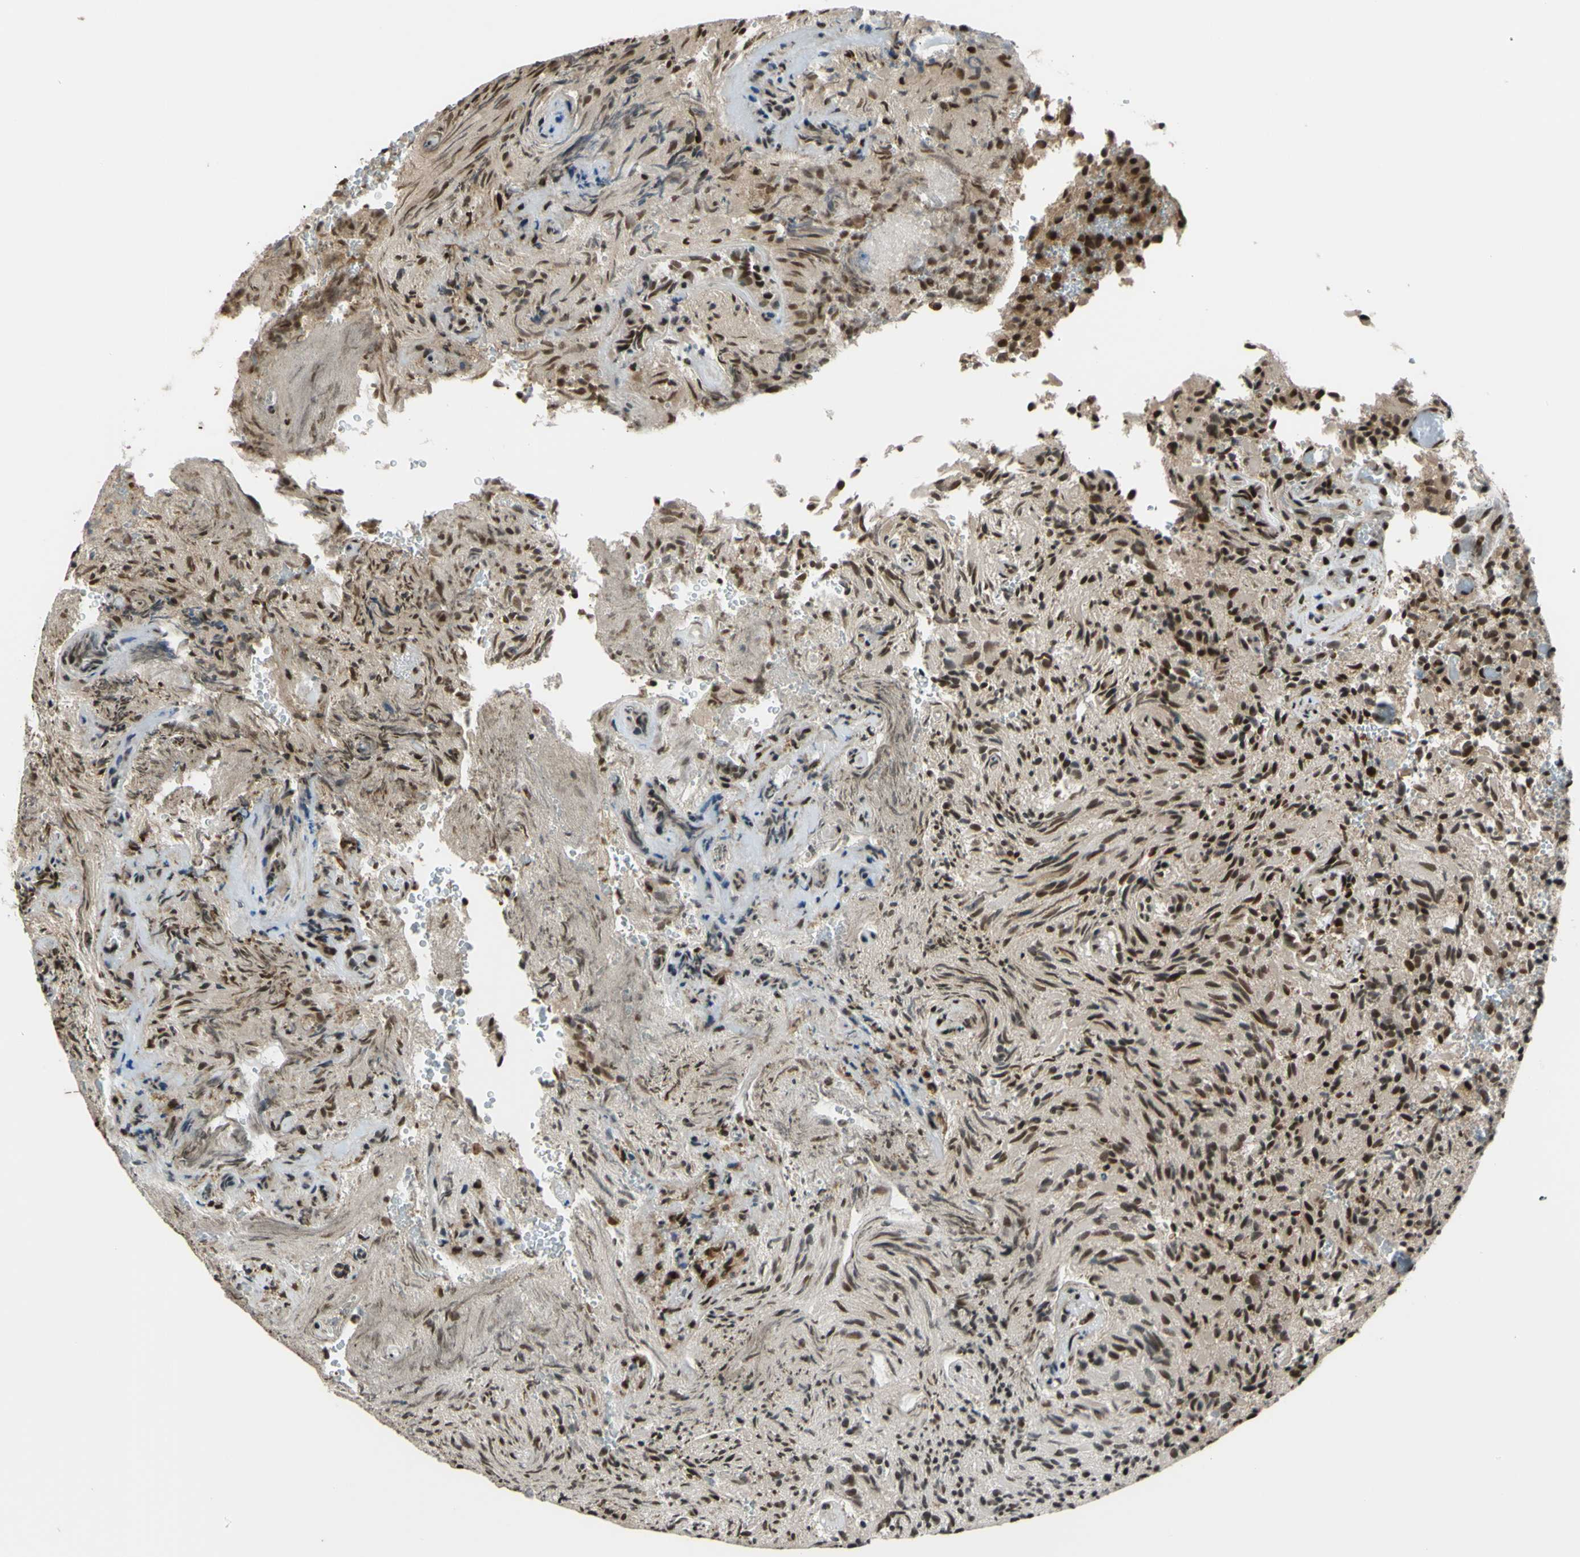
{"staining": {"intensity": "strong", "quantity": ">75%", "location": "cytoplasmic/membranous,nuclear"}, "tissue": "glioma", "cell_type": "Tumor cells", "image_type": "cancer", "snomed": [{"axis": "morphology", "description": "Glioma, malignant, High grade"}, {"axis": "topography", "description": "Brain"}], "caption": "Immunohistochemistry (IHC) of glioma demonstrates high levels of strong cytoplasmic/membranous and nuclear staining in approximately >75% of tumor cells. (Brightfield microscopy of DAB IHC at high magnification).", "gene": "FKBP5", "patient": {"sex": "male", "age": 71}}